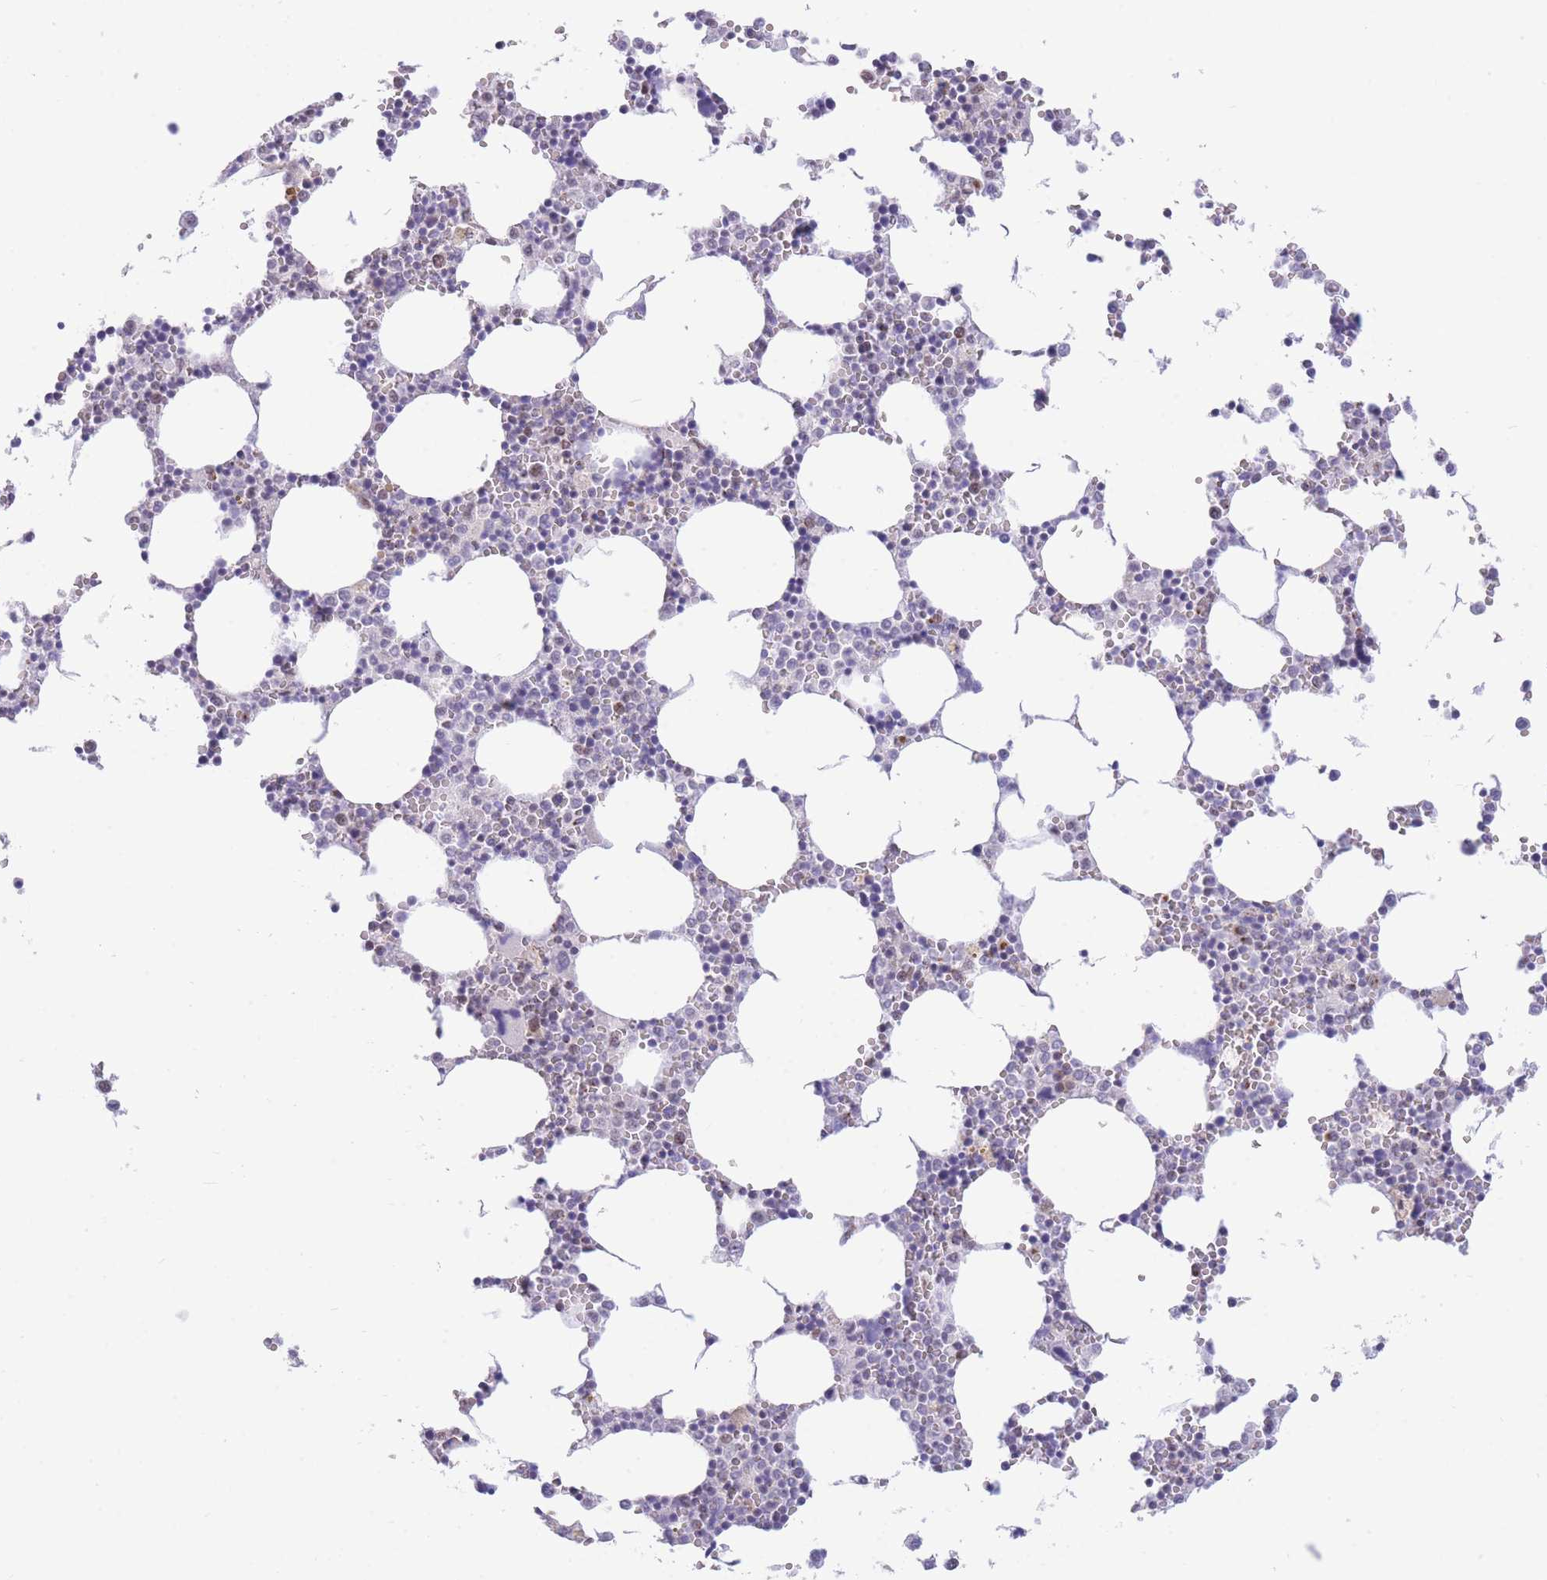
{"staining": {"intensity": "moderate", "quantity": "<25%", "location": "cytoplasmic/membranous"}, "tissue": "bone marrow", "cell_type": "Hematopoietic cells", "image_type": "normal", "snomed": [{"axis": "morphology", "description": "Normal tissue, NOS"}, {"axis": "topography", "description": "Bone marrow"}], "caption": "Human bone marrow stained for a protein (brown) shows moderate cytoplasmic/membranous positive expression in approximately <25% of hematopoietic cells.", "gene": "INO80C", "patient": {"sex": "female", "age": 64}}